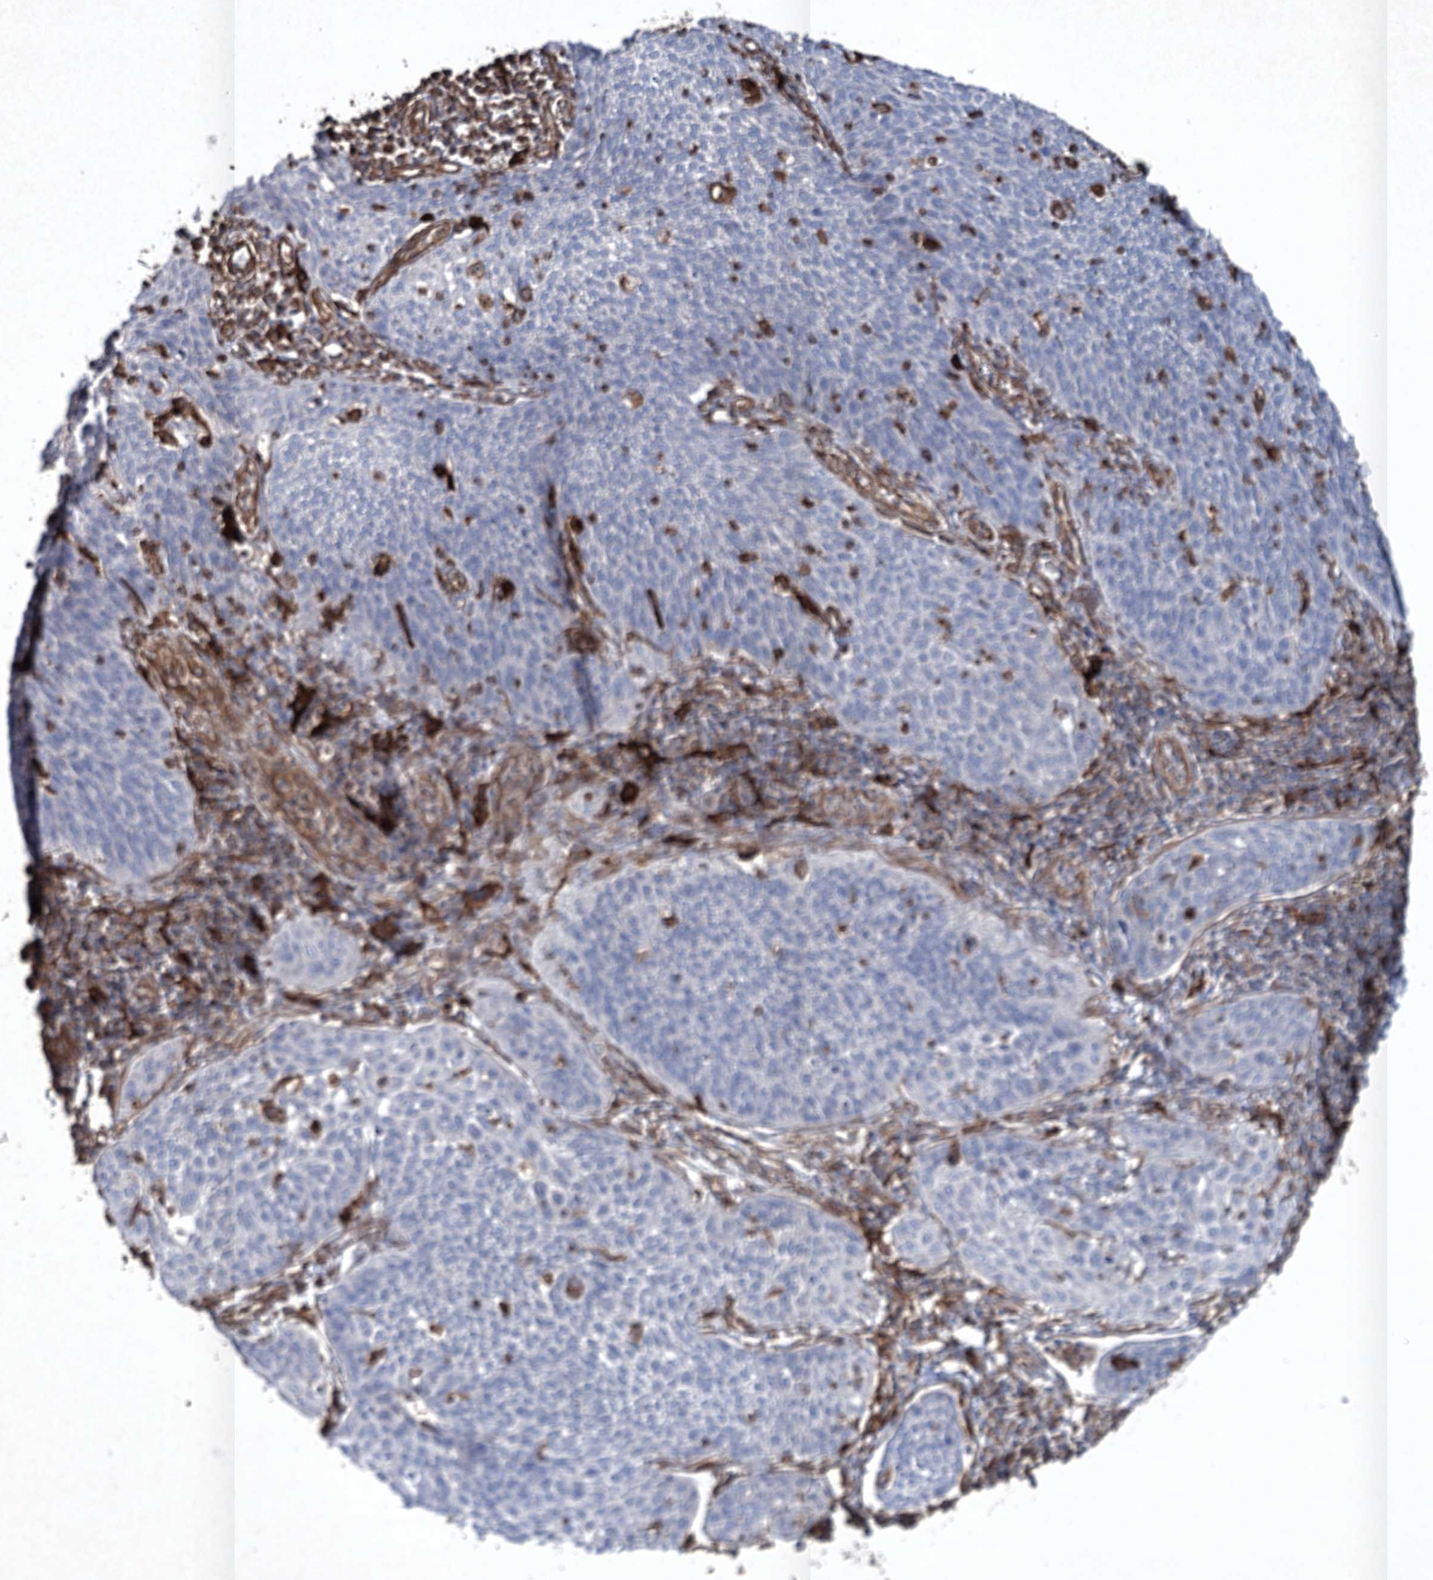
{"staining": {"intensity": "negative", "quantity": "none", "location": "none"}, "tissue": "cervical cancer", "cell_type": "Tumor cells", "image_type": "cancer", "snomed": [{"axis": "morphology", "description": "Squamous cell carcinoma, NOS"}, {"axis": "topography", "description": "Cervix"}], "caption": "Tumor cells show no significant protein expression in cervical cancer.", "gene": "CLEC4M", "patient": {"sex": "female", "age": 34}}